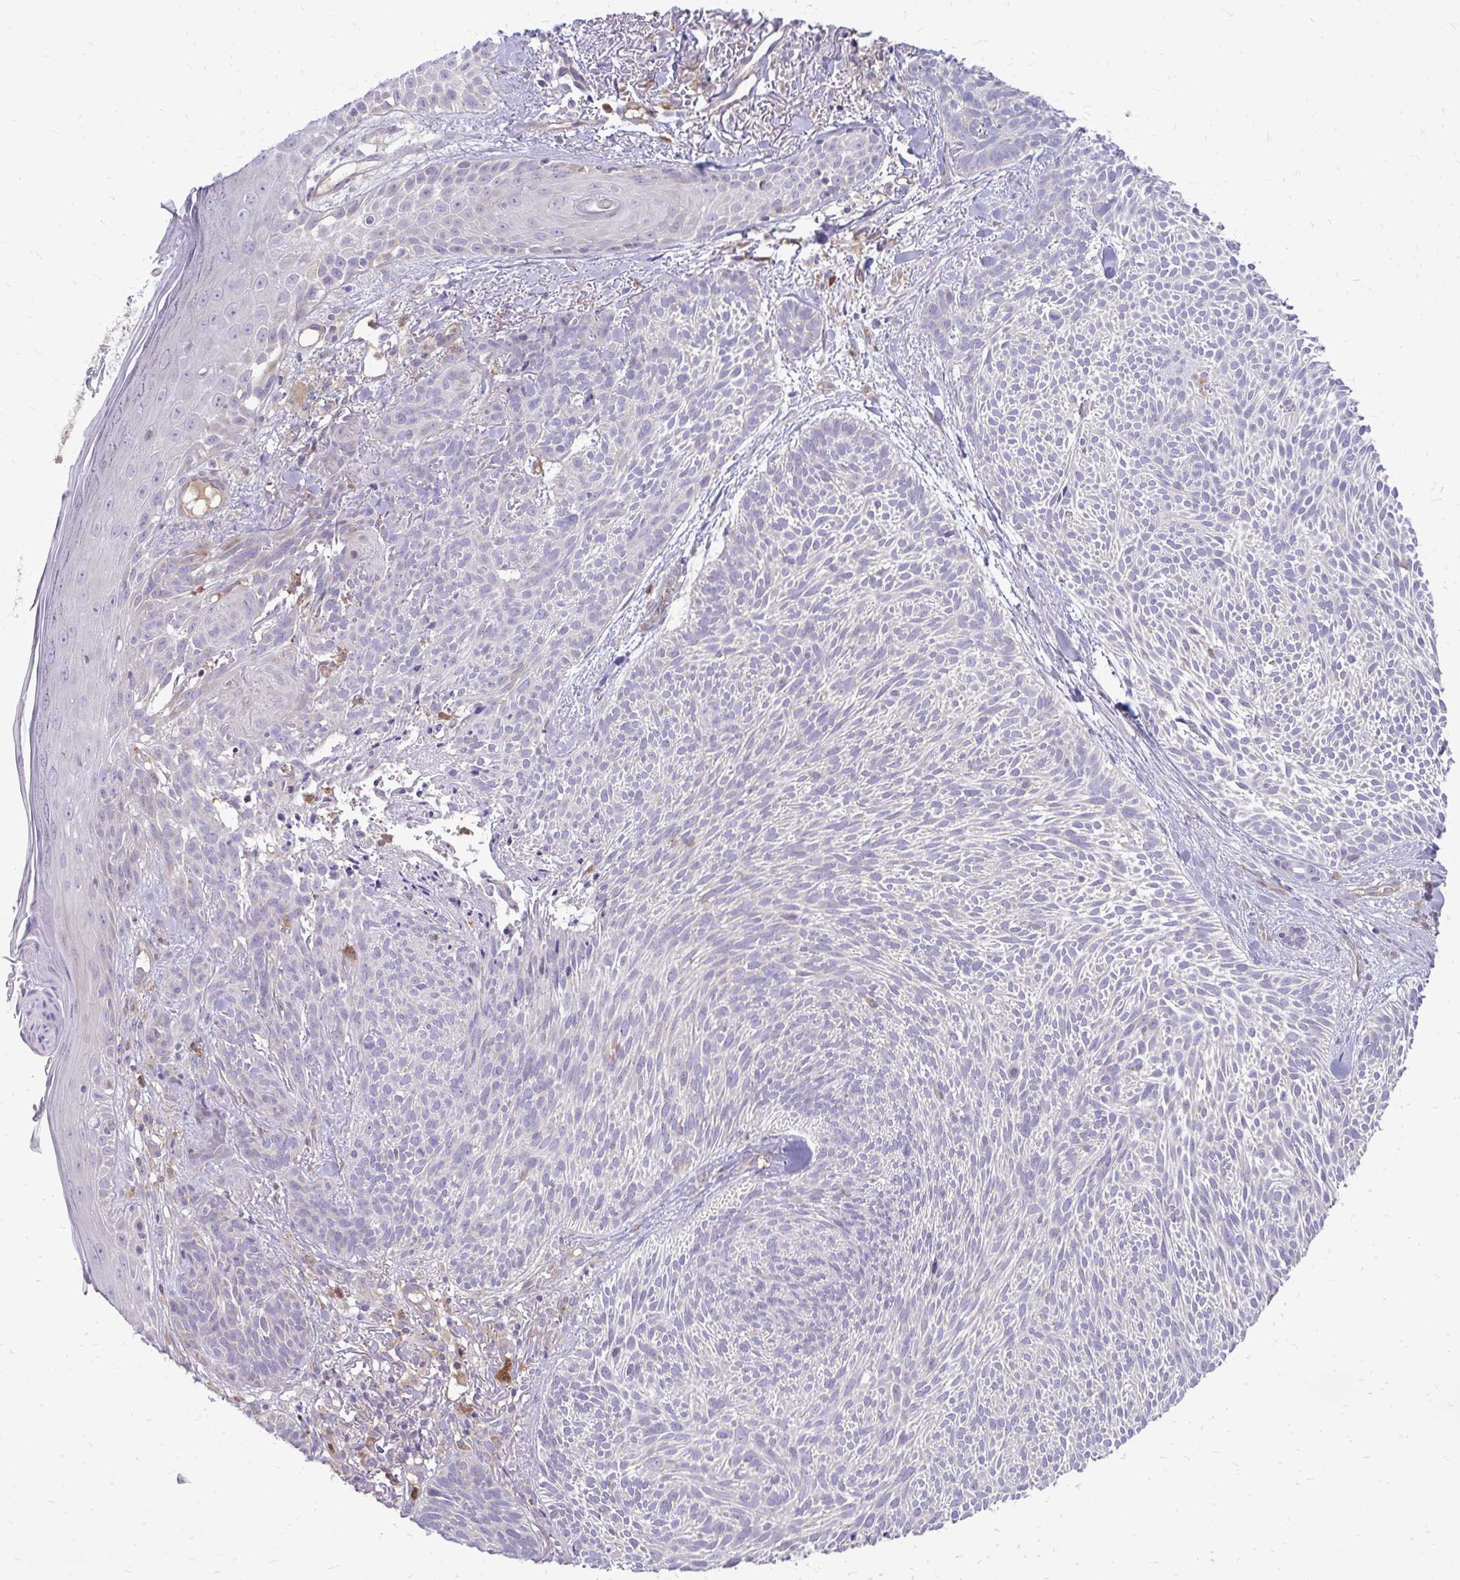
{"staining": {"intensity": "negative", "quantity": "none", "location": "none"}, "tissue": "skin cancer", "cell_type": "Tumor cells", "image_type": "cancer", "snomed": [{"axis": "morphology", "description": "Basal cell carcinoma"}, {"axis": "topography", "description": "Skin"}], "caption": "Tumor cells show no significant expression in skin basal cell carcinoma.", "gene": "ASAP1", "patient": {"sex": "female", "age": 78}}